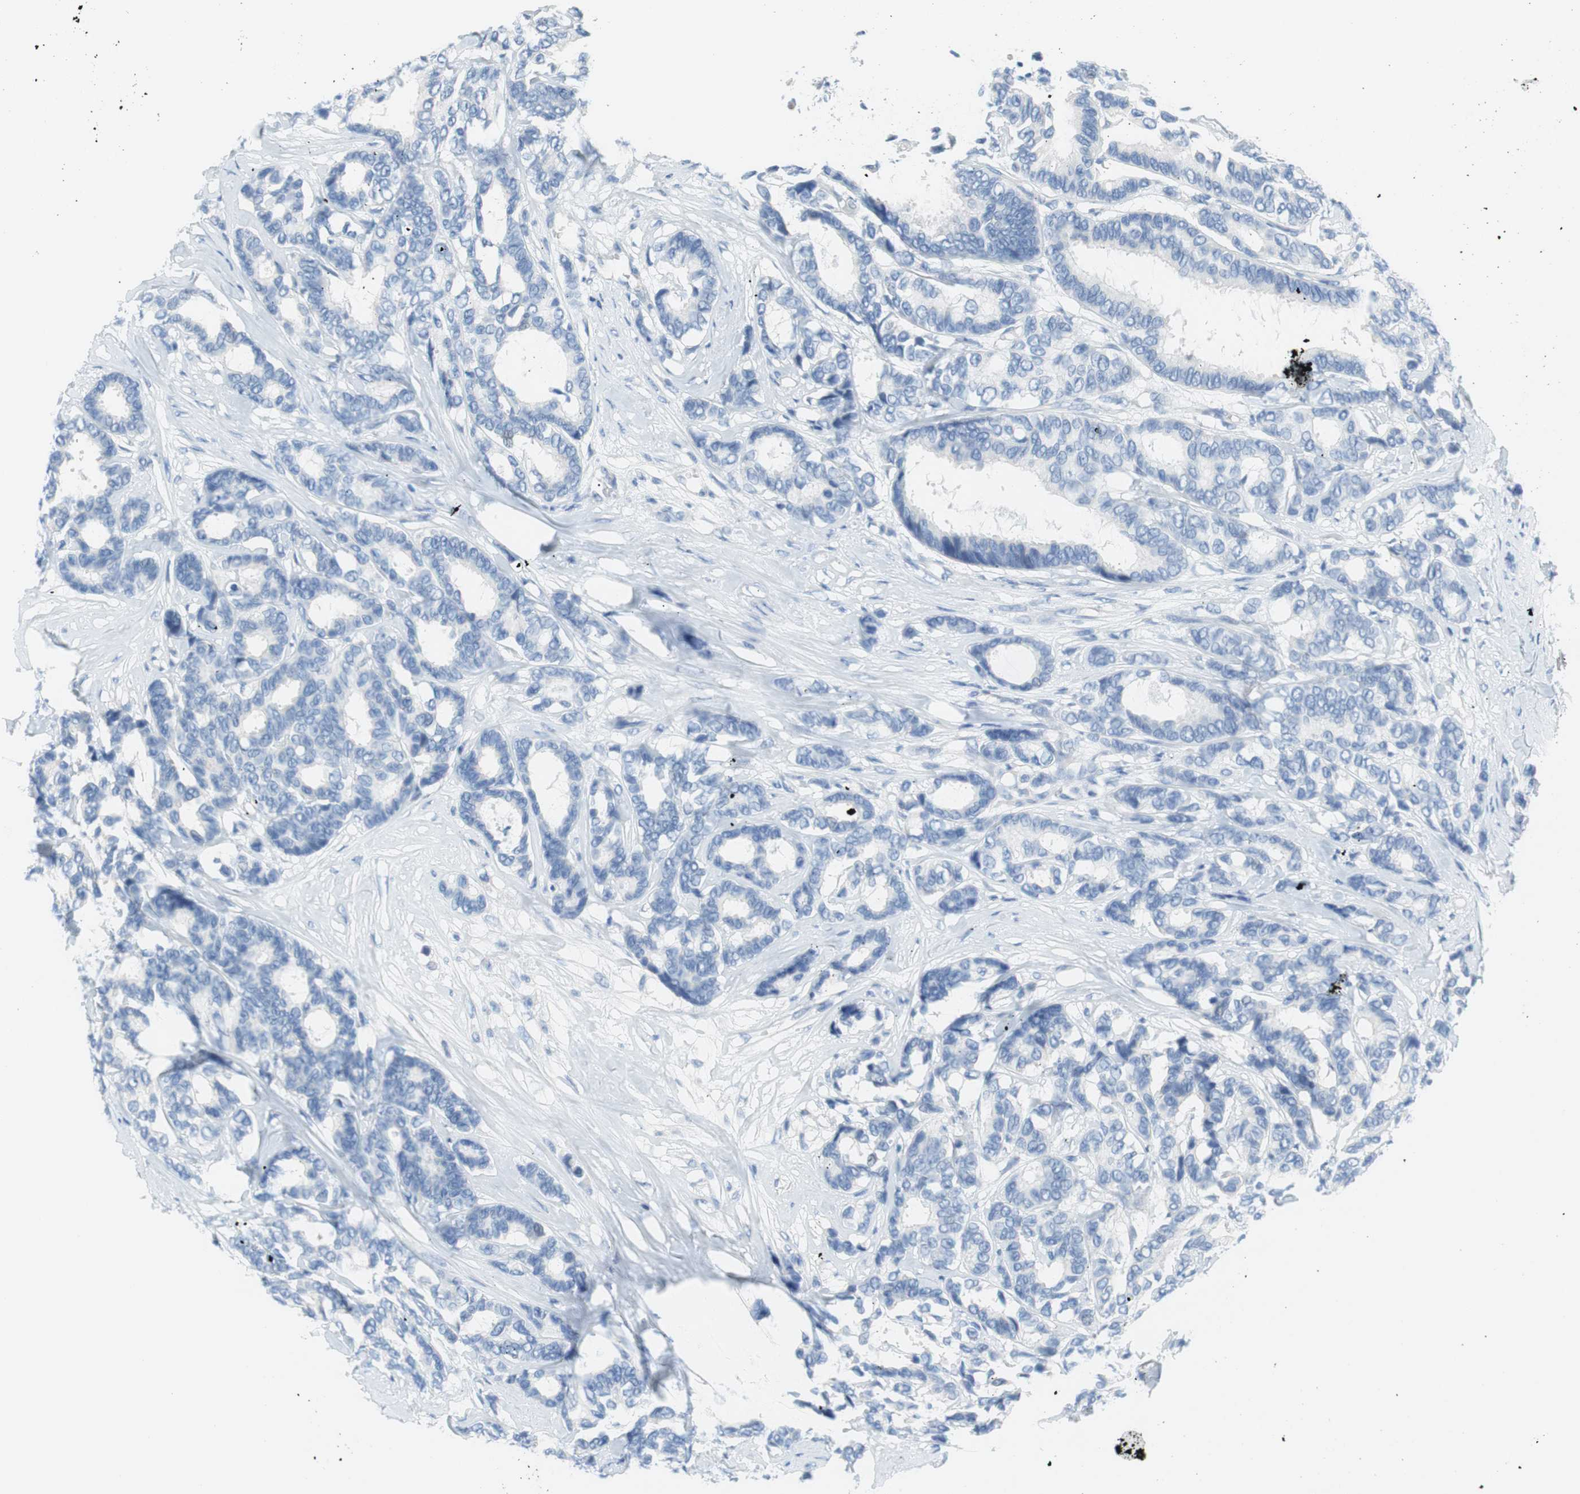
{"staining": {"intensity": "negative", "quantity": "none", "location": "none"}, "tissue": "breast cancer", "cell_type": "Tumor cells", "image_type": "cancer", "snomed": [{"axis": "morphology", "description": "Duct carcinoma"}, {"axis": "topography", "description": "Breast"}], "caption": "IHC of intraductal carcinoma (breast) reveals no positivity in tumor cells. The staining was performed using DAB (3,3'-diaminobenzidine) to visualize the protein expression in brown, while the nuclei were stained in blue with hematoxylin (Magnification: 20x).", "gene": "MYH1", "patient": {"sex": "female", "age": 87}}